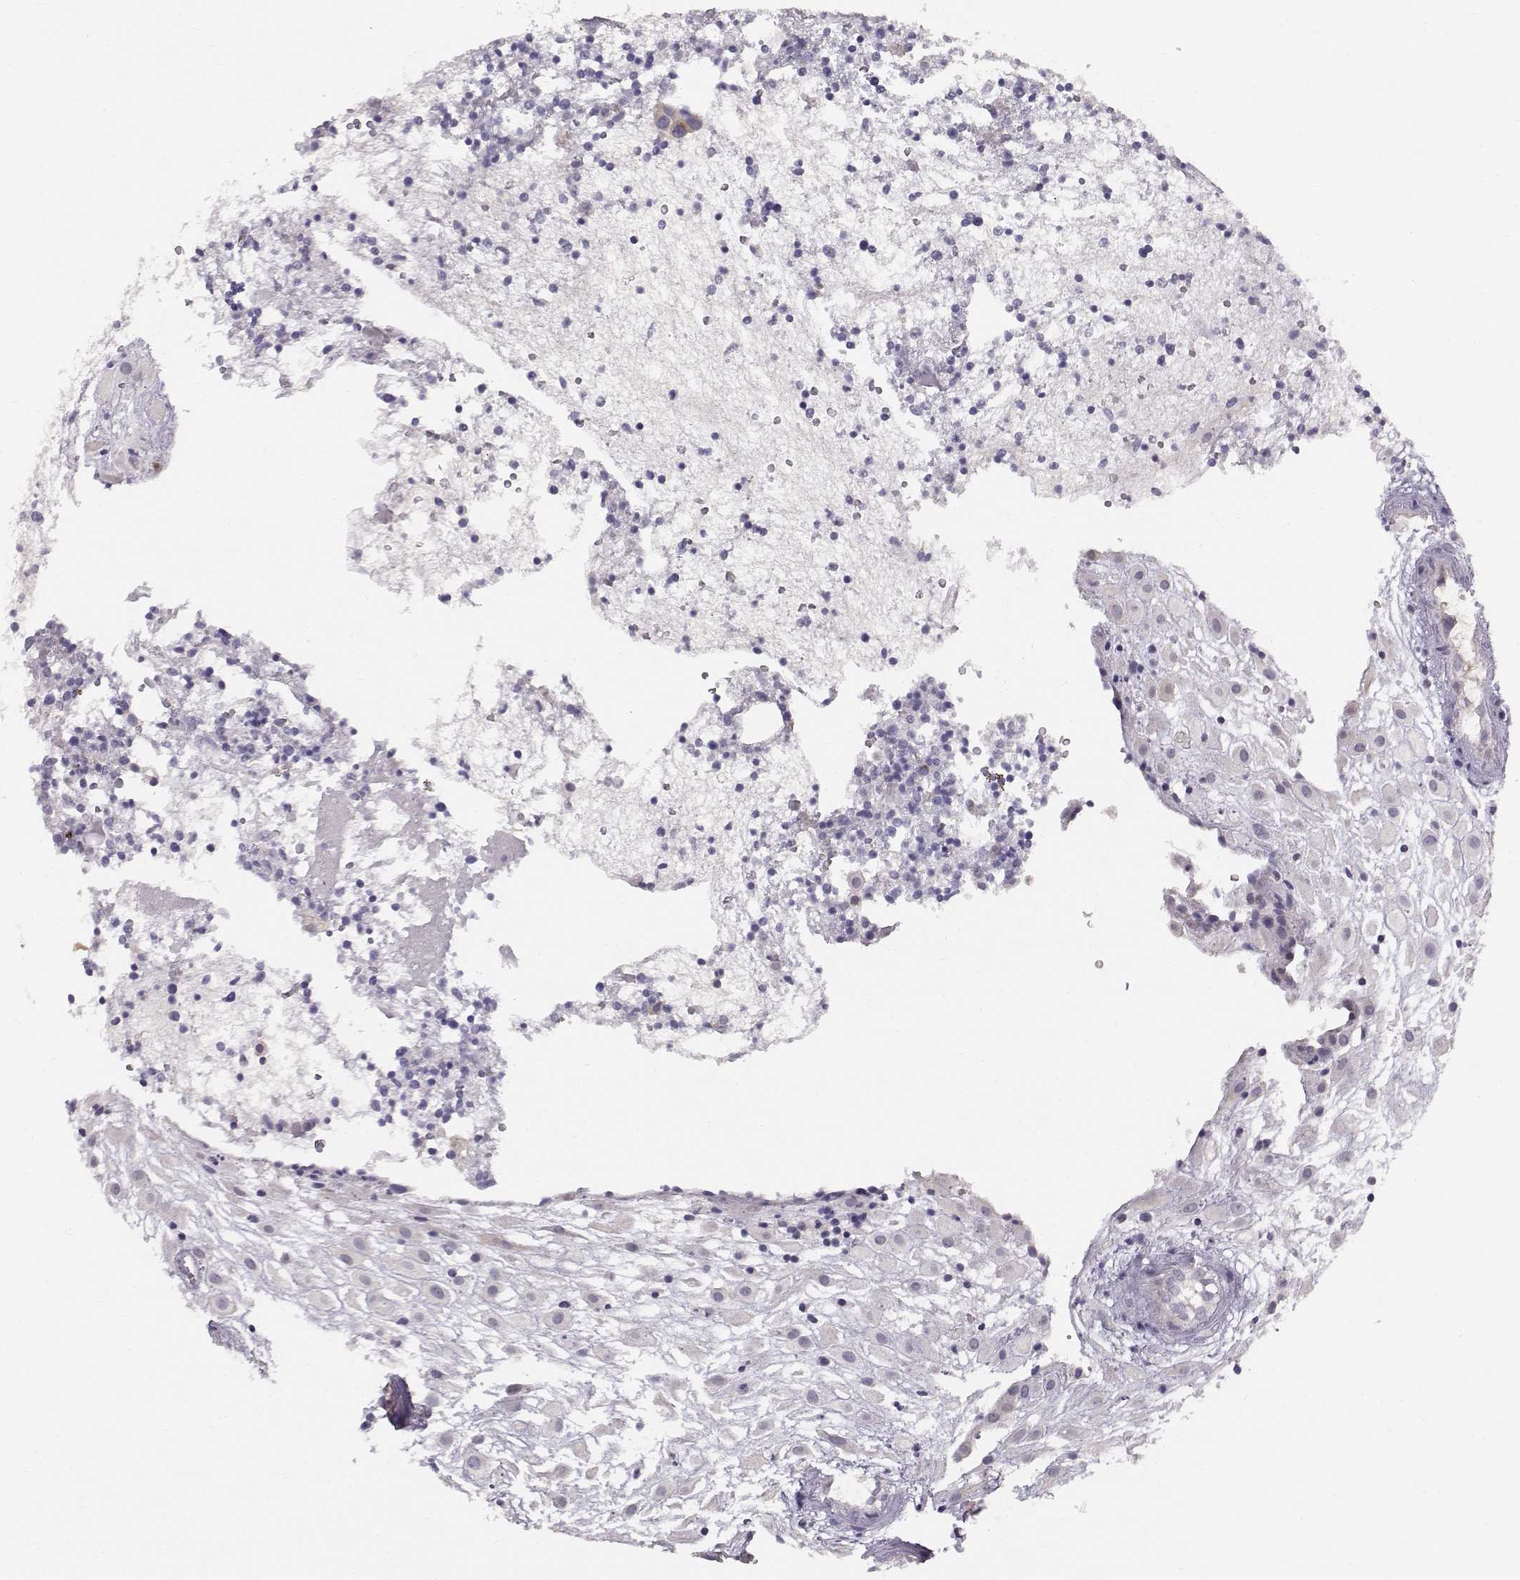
{"staining": {"intensity": "negative", "quantity": "none", "location": "none"}, "tissue": "placenta", "cell_type": "Decidual cells", "image_type": "normal", "snomed": [{"axis": "morphology", "description": "Normal tissue, NOS"}, {"axis": "topography", "description": "Placenta"}], "caption": "An IHC histopathology image of unremarkable placenta is shown. There is no staining in decidual cells of placenta.", "gene": "ACSL6", "patient": {"sex": "female", "age": 24}}